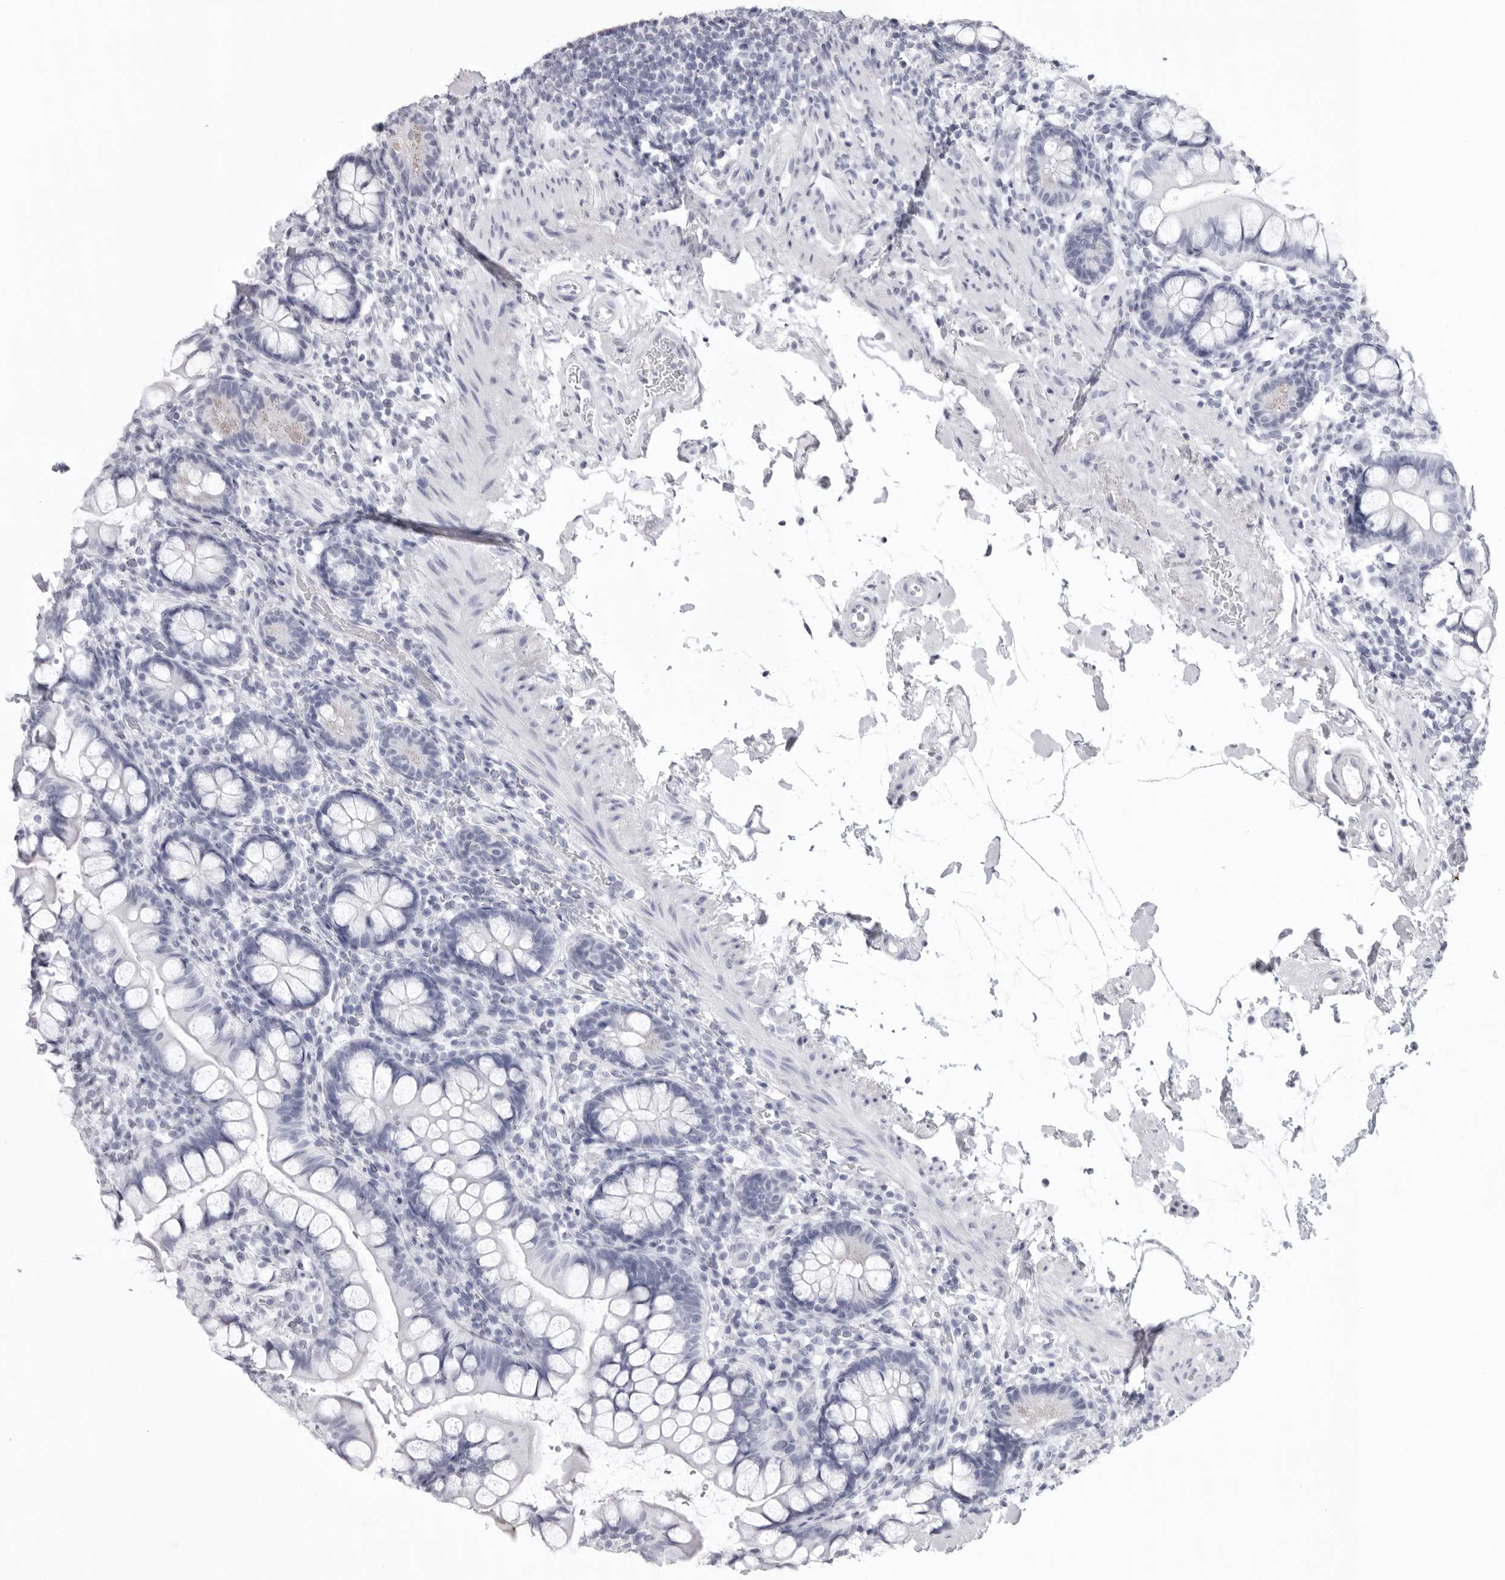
{"staining": {"intensity": "negative", "quantity": "none", "location": "none"}, "tissue": "small intestine", "cell_type": "Glandular cells", "image_type": "normal", "snomed": [{"axis": "morphology", "description": "Normal tissue, NOS"}, {"axis": "topography", "description": "Small intestine"}], "caption": "DAB immunohistochemical staining of unremarkable small intestine exhibits no significant expression in glandular cells. The staining is performed using DAB (3,3'-diaminobenzidine) brown chromogen with nuclei counter-stained in using hematoxylin.", "gene": "KLK9", "patient": {"sex": "female", "age": 84}}